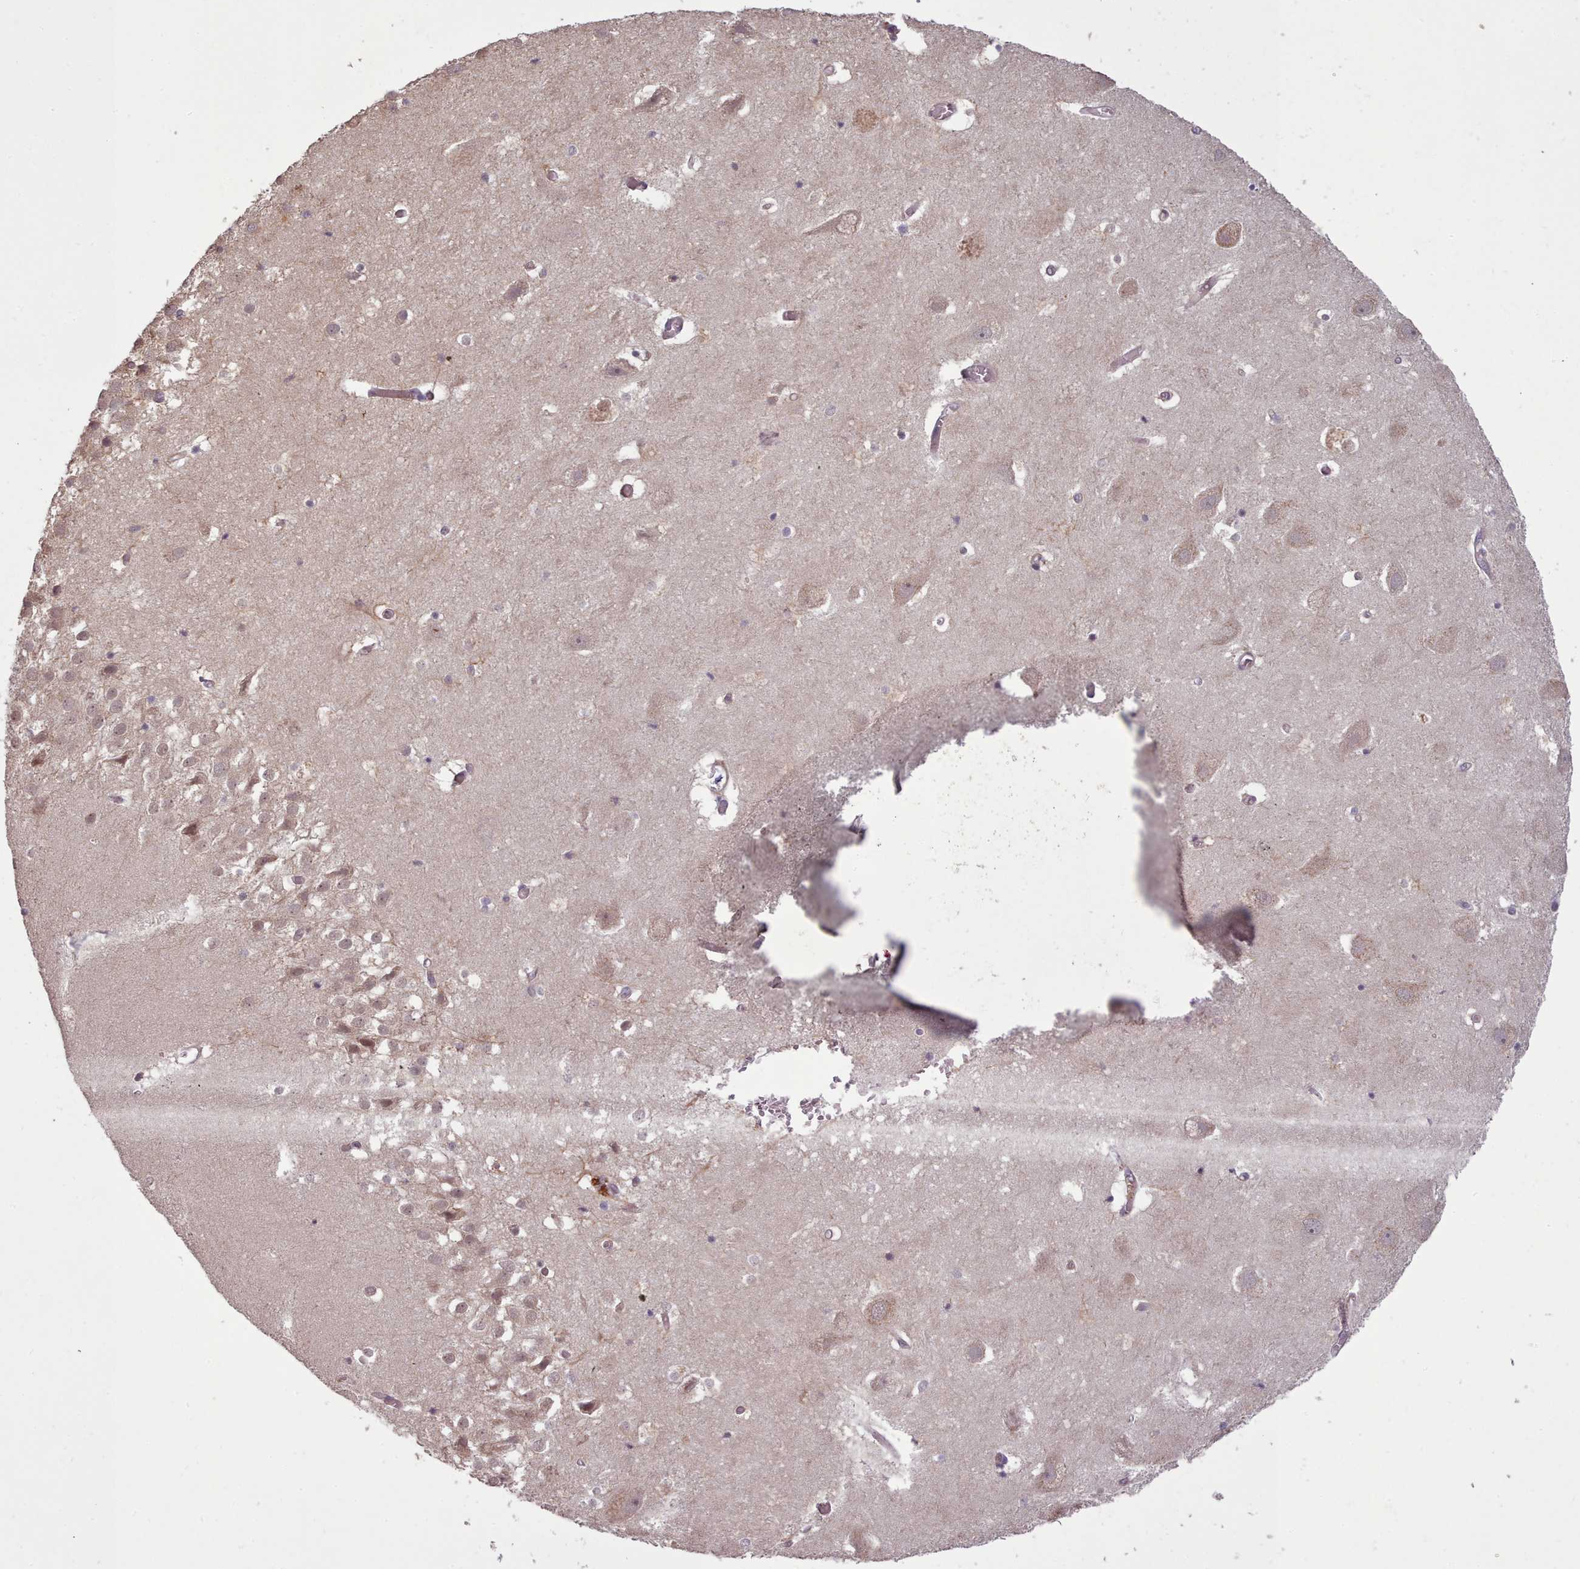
{"staining": {"intensity": "moderate", "quantity": "<25%", "location": "cytoplasmic/membranous"}, "tissue": "hippocampus", "cell_type": "Glial cells", "image_type": "normal", "snomed": [{"axis": "morphology", "description": "Normal tissue, NOS"}, {"axis": "topography", "description": "Hippocampus"}], "caption": "Protein staining displays moderate cytoplasmic/membranous positivity in about <25% of glial cells in normal hippocampus.", "gene": "CDC6", "patient": {"sex": "female", "age": 52}}